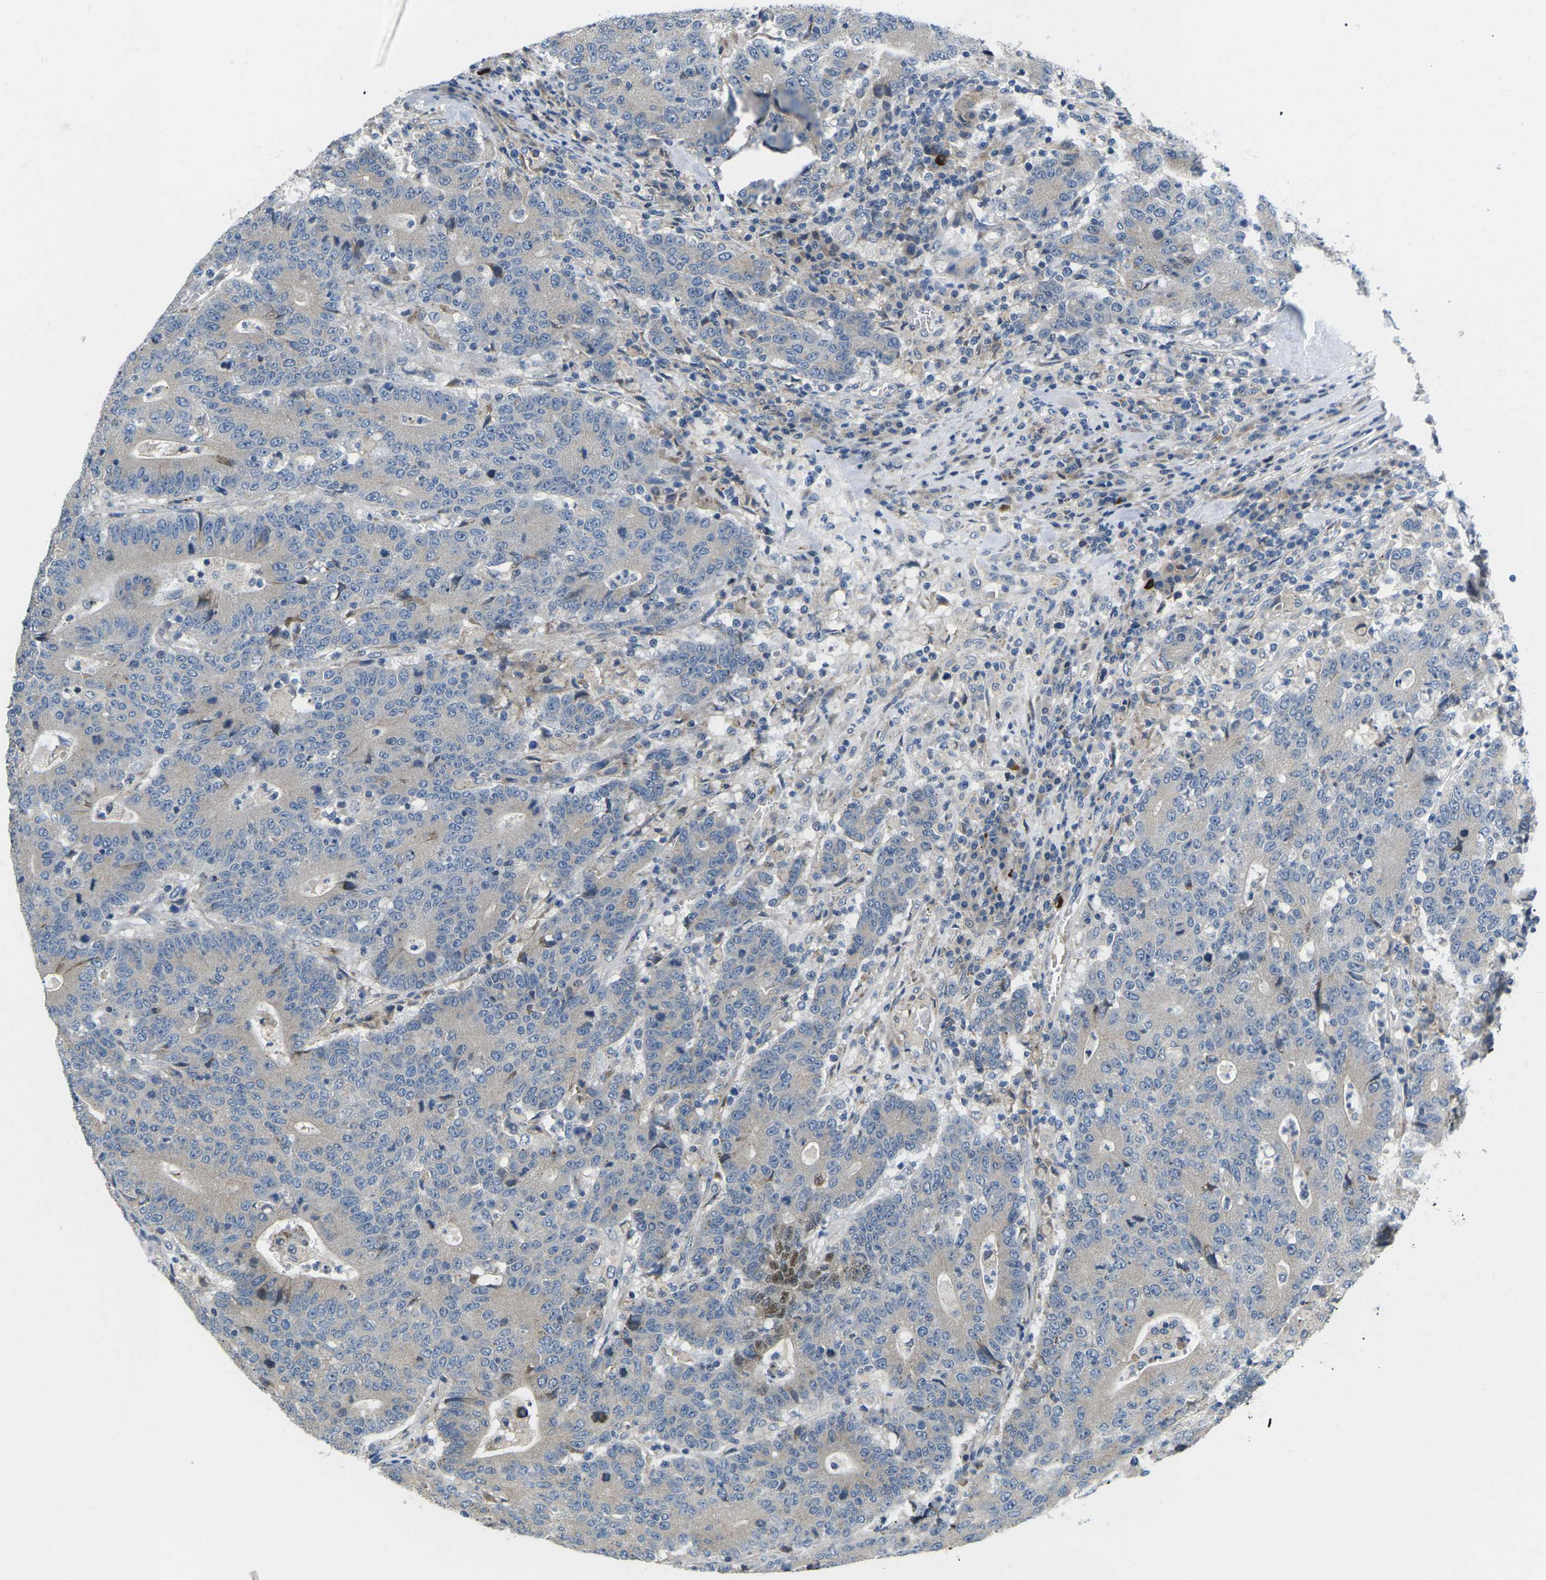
{"staining": {"intensity": "negative", "quantity": "none", "location": "none"}, "tissue": "colorectal cancer", "cell_type": "Tumor cells", "image_type": "cancer", "snomed": [{"axis": "morphology", "description": "Normal tissue, NOS"}, {"axis": "morphology", "description": "Adenocarcinoma, NOS"}, {"axis": "topography", "description": "Colon"}], "caption": "This is an immunohistochemistry photomicrograph of human colorectal cancer (adenocarcinoma). There is no positivity in tumor cells.", "gene": "ERBB4", "patient": {"sex": "female", "age": 75}}